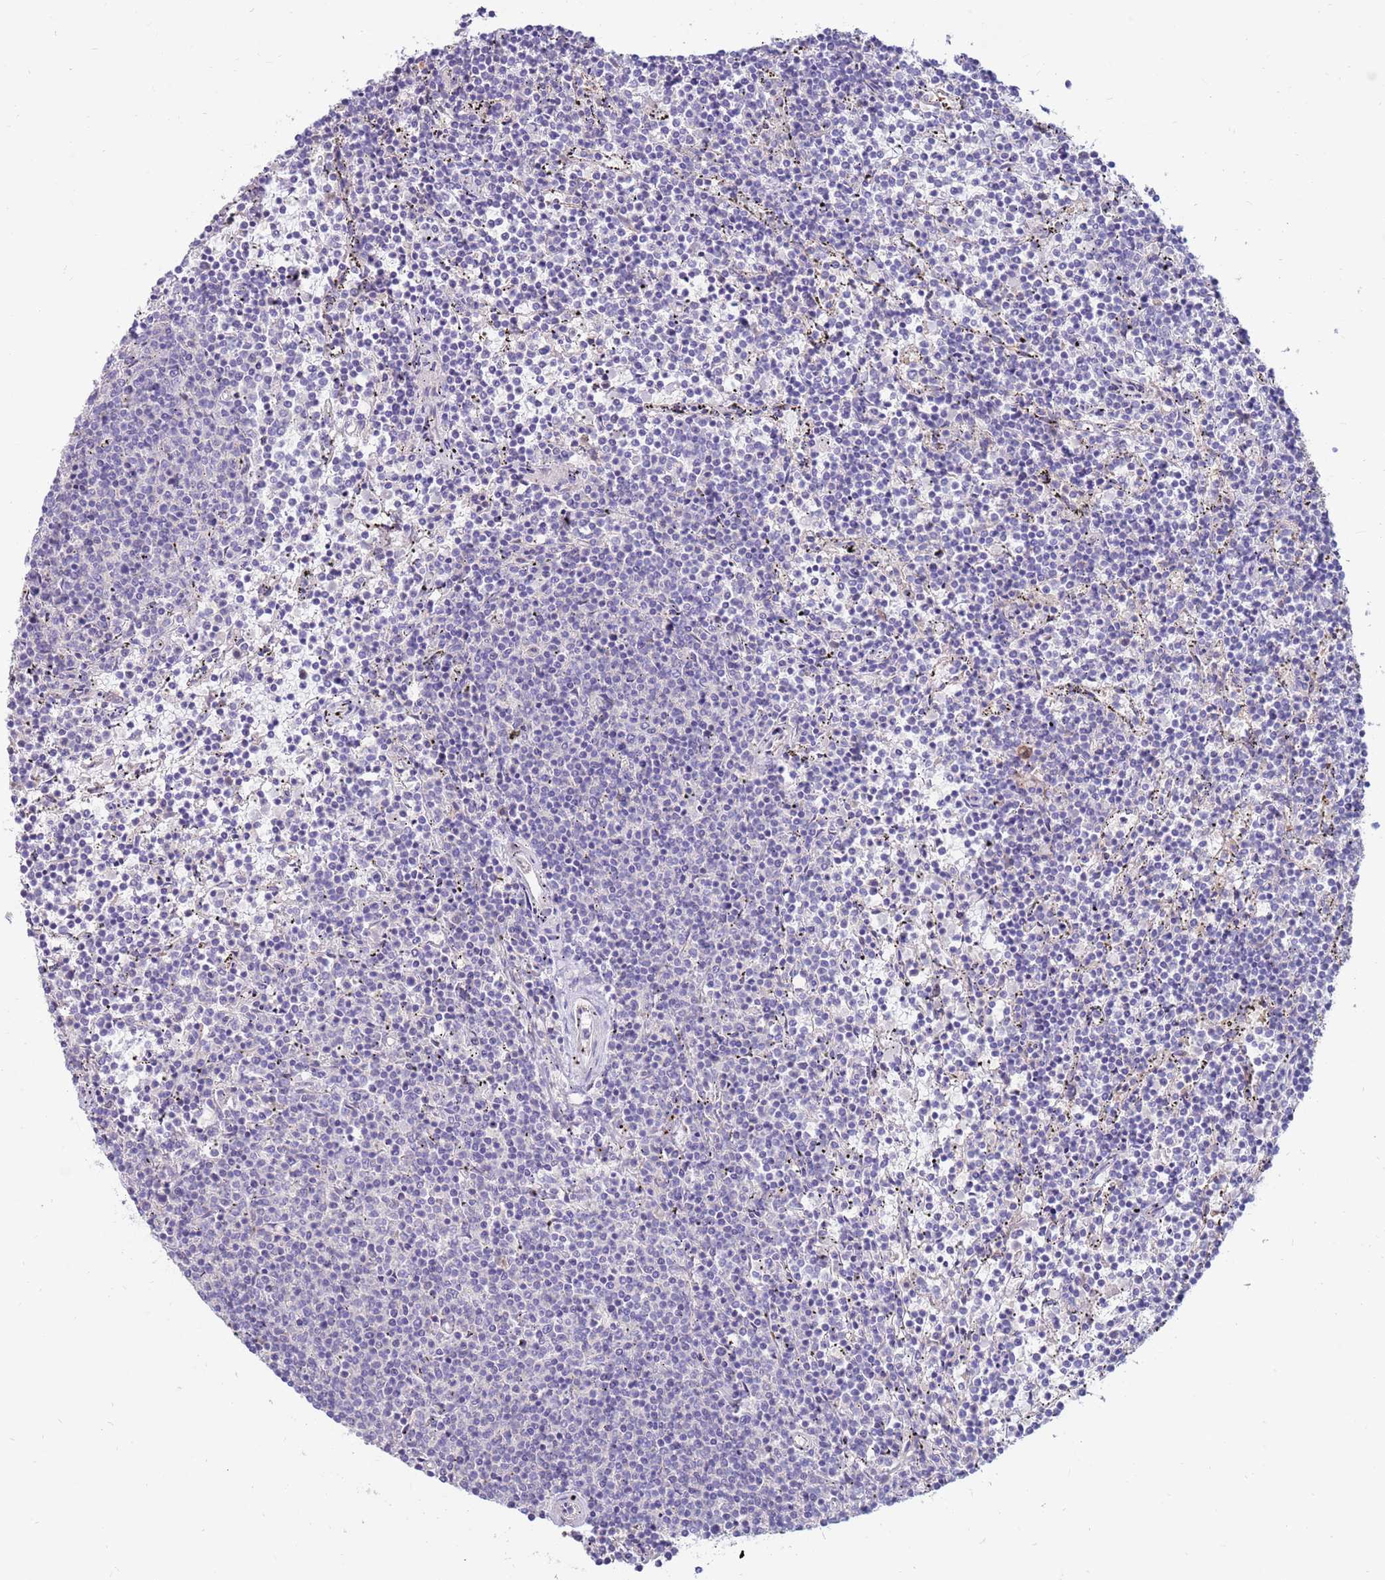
{"staining": {"intensity": "negative", "quantity": "none", "location": "none"}, "tissue": "lymphoma", "cell_type": "Tumor cells", "image_type": "cancer", "snomed": [{"axis": "morphology", "description": "Malignant lymphoma, non-Hodgkin's type, Low grade"}, {"axis": "topography", "description": "Spleen"}], "caption": "This image is of malignant lymphoma, non-Hodgkin's type (low-grade) stained with immunohistochemistry to label a protein in brown with the nuclei are counter-stained blue. There is no positivity in tumor cells. Brightfield microscopy of immunohistochemistry stained with DAB (brown) and hematoxylin (blue), captured at high magnification.", "gene": "SLC44A4", "patient": {"sex": "female", "age": 50}}